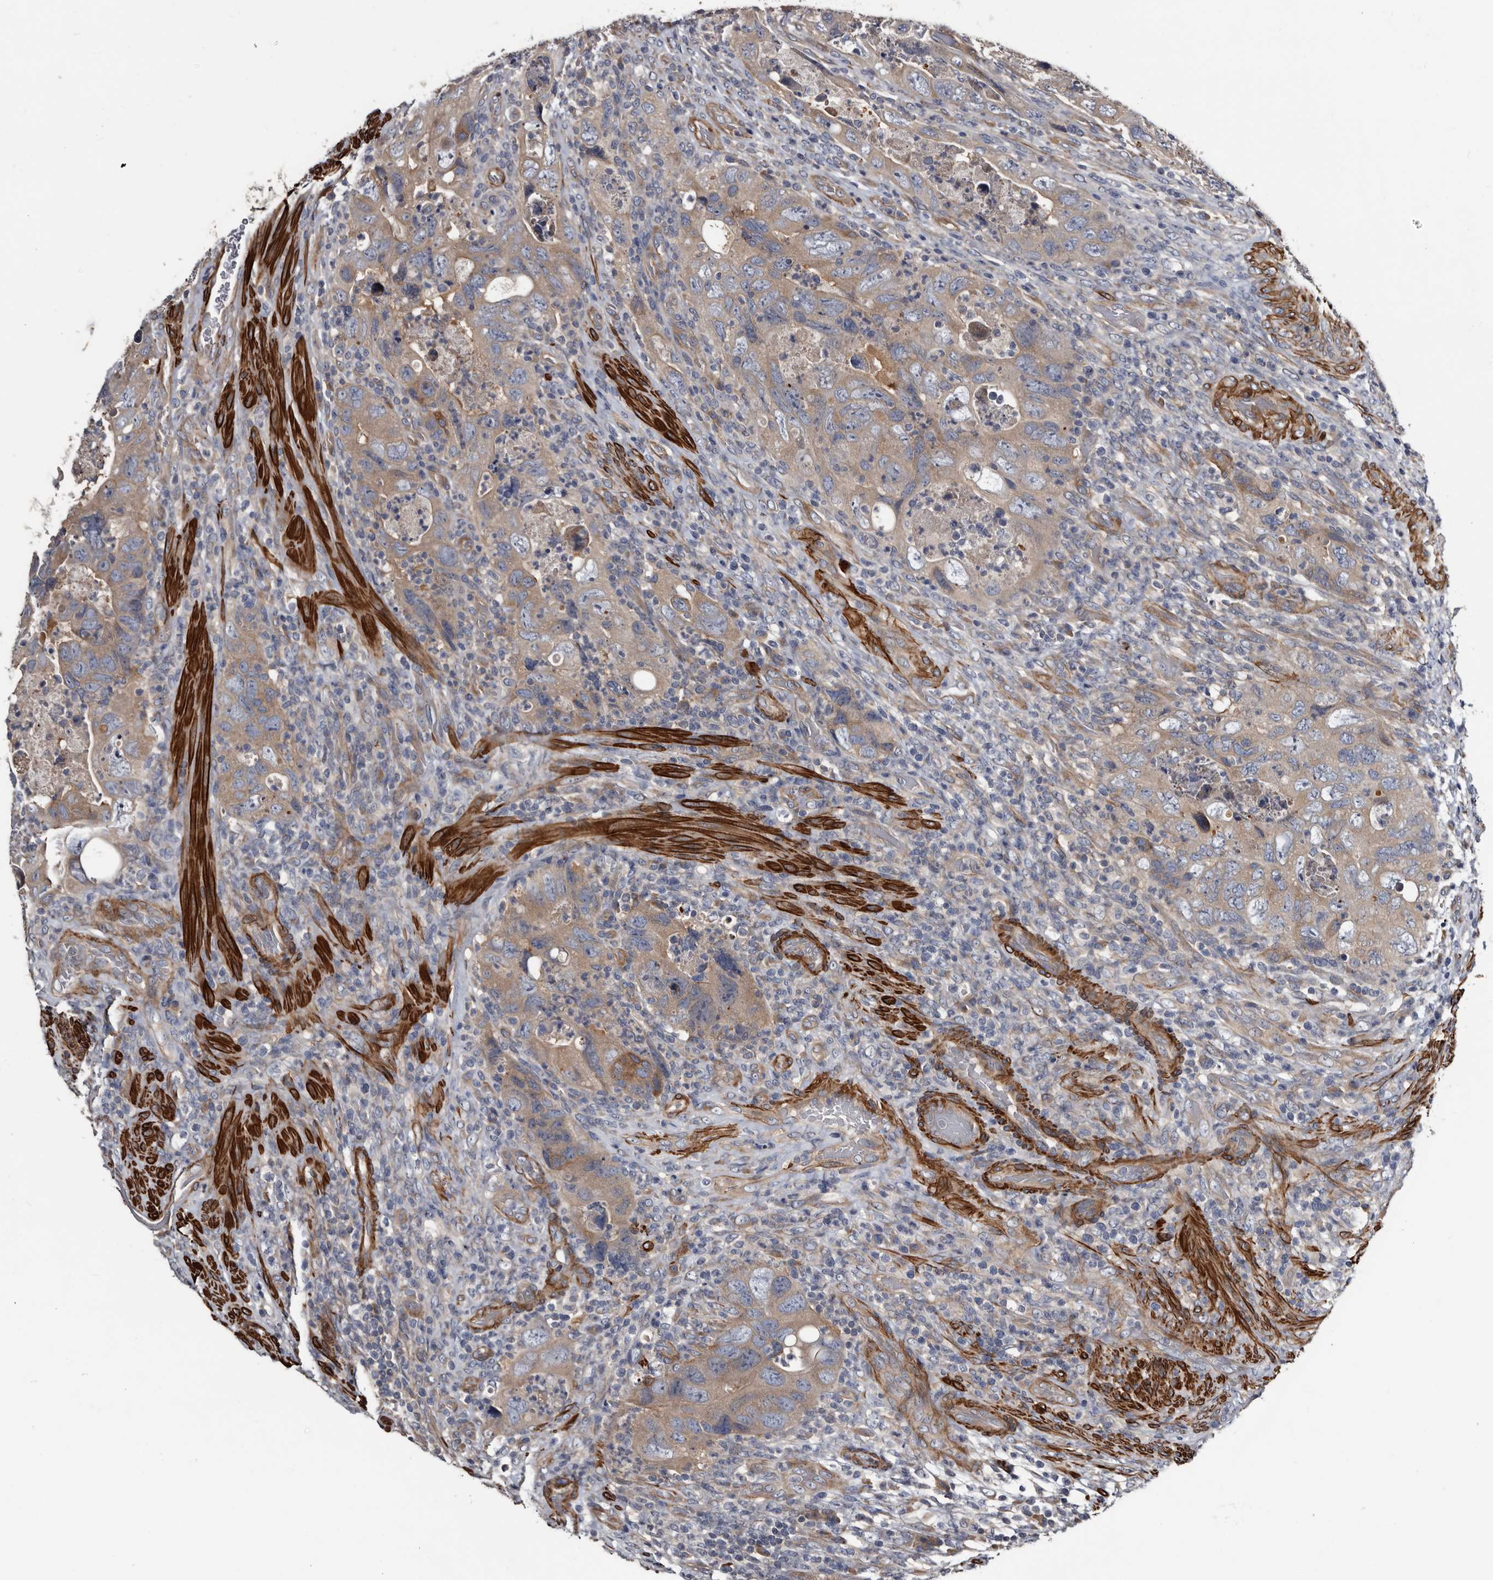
{"staining": {"intensity": "weak", "quantity": ">75%", "location": "cytoplasmic/membranous"}, "tissue": "colorectal cancer", "cell_type": "Tumor cells", "image_type": "cancer", "snomed": [{"axis": "morphology", "description": "Adenocarcinoma, NOS"}, {"axis": "topography", "description": "Rectum"}], "caption": "Human adenocarcinoma (colorectal) stained with a protein marker shows weak staining in tumor cells.", "gene": "IARS1", "patient": {"sex": "male", "age": 63}}